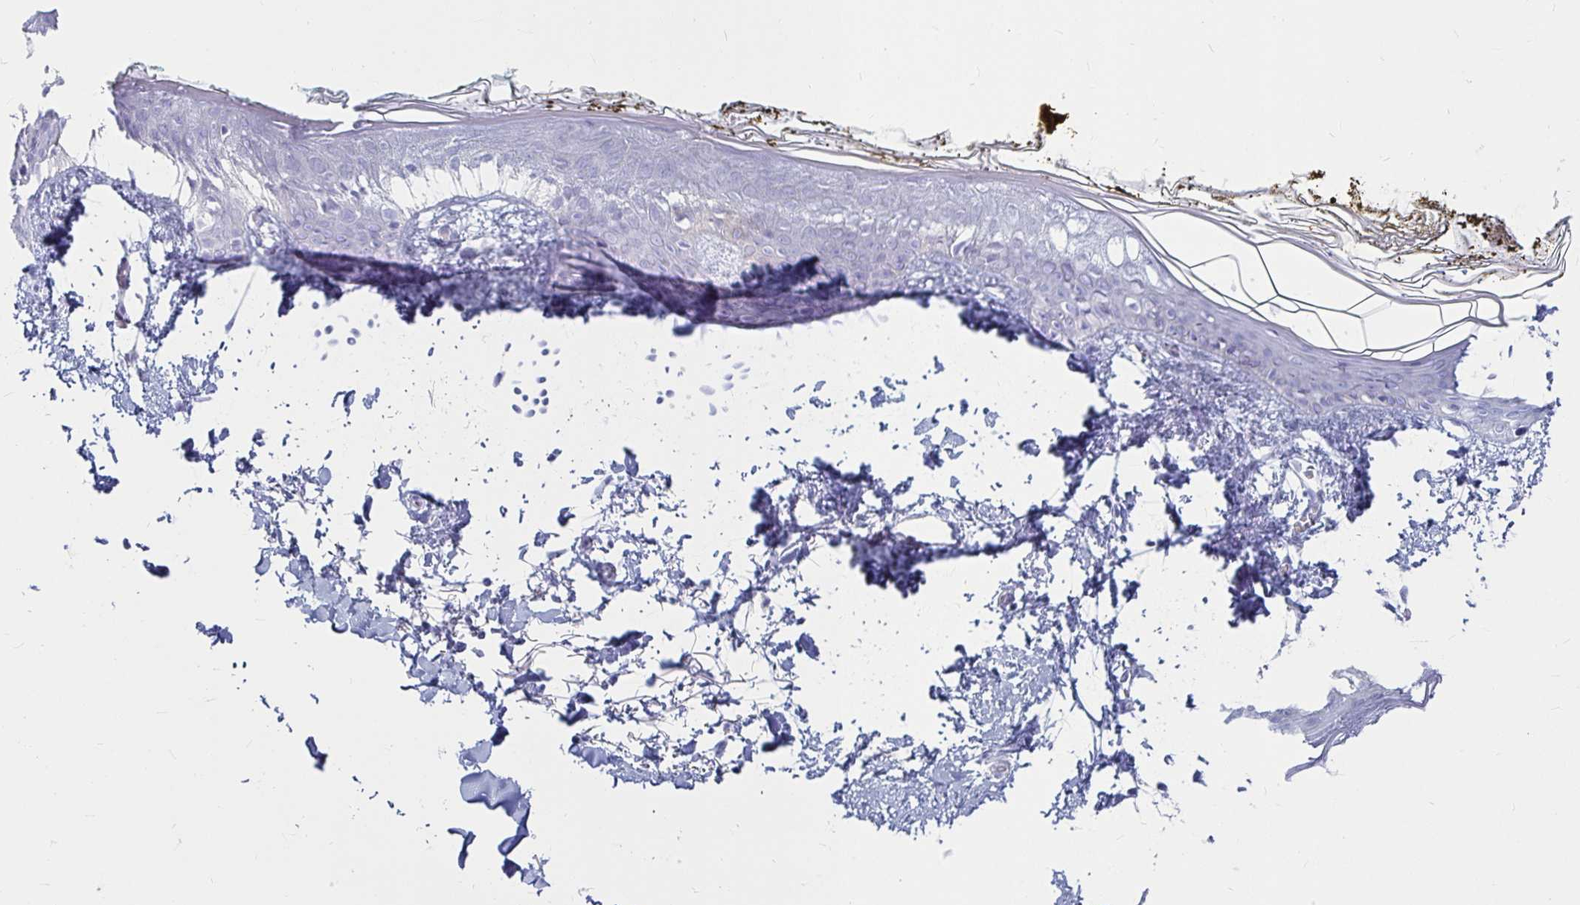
{"staining": {"intensity": "negative", "quantity": "none", "location": "none"}, "tissue": "skin", "cell_type": "Fibroblasts", "image_type": "normal", "snomed": [{"axis": "morphology", "description": "Normal tissue, NOS"}, {"axis": "topography", "description": "Skin"}], "caption": "Immunohistochemistry histopathology image of normal human skin stained for a protein (brown), which reveals no positivity in fibroblasts.", "gene": "CA9", "patient": {"sex": "female", "age": 34}}